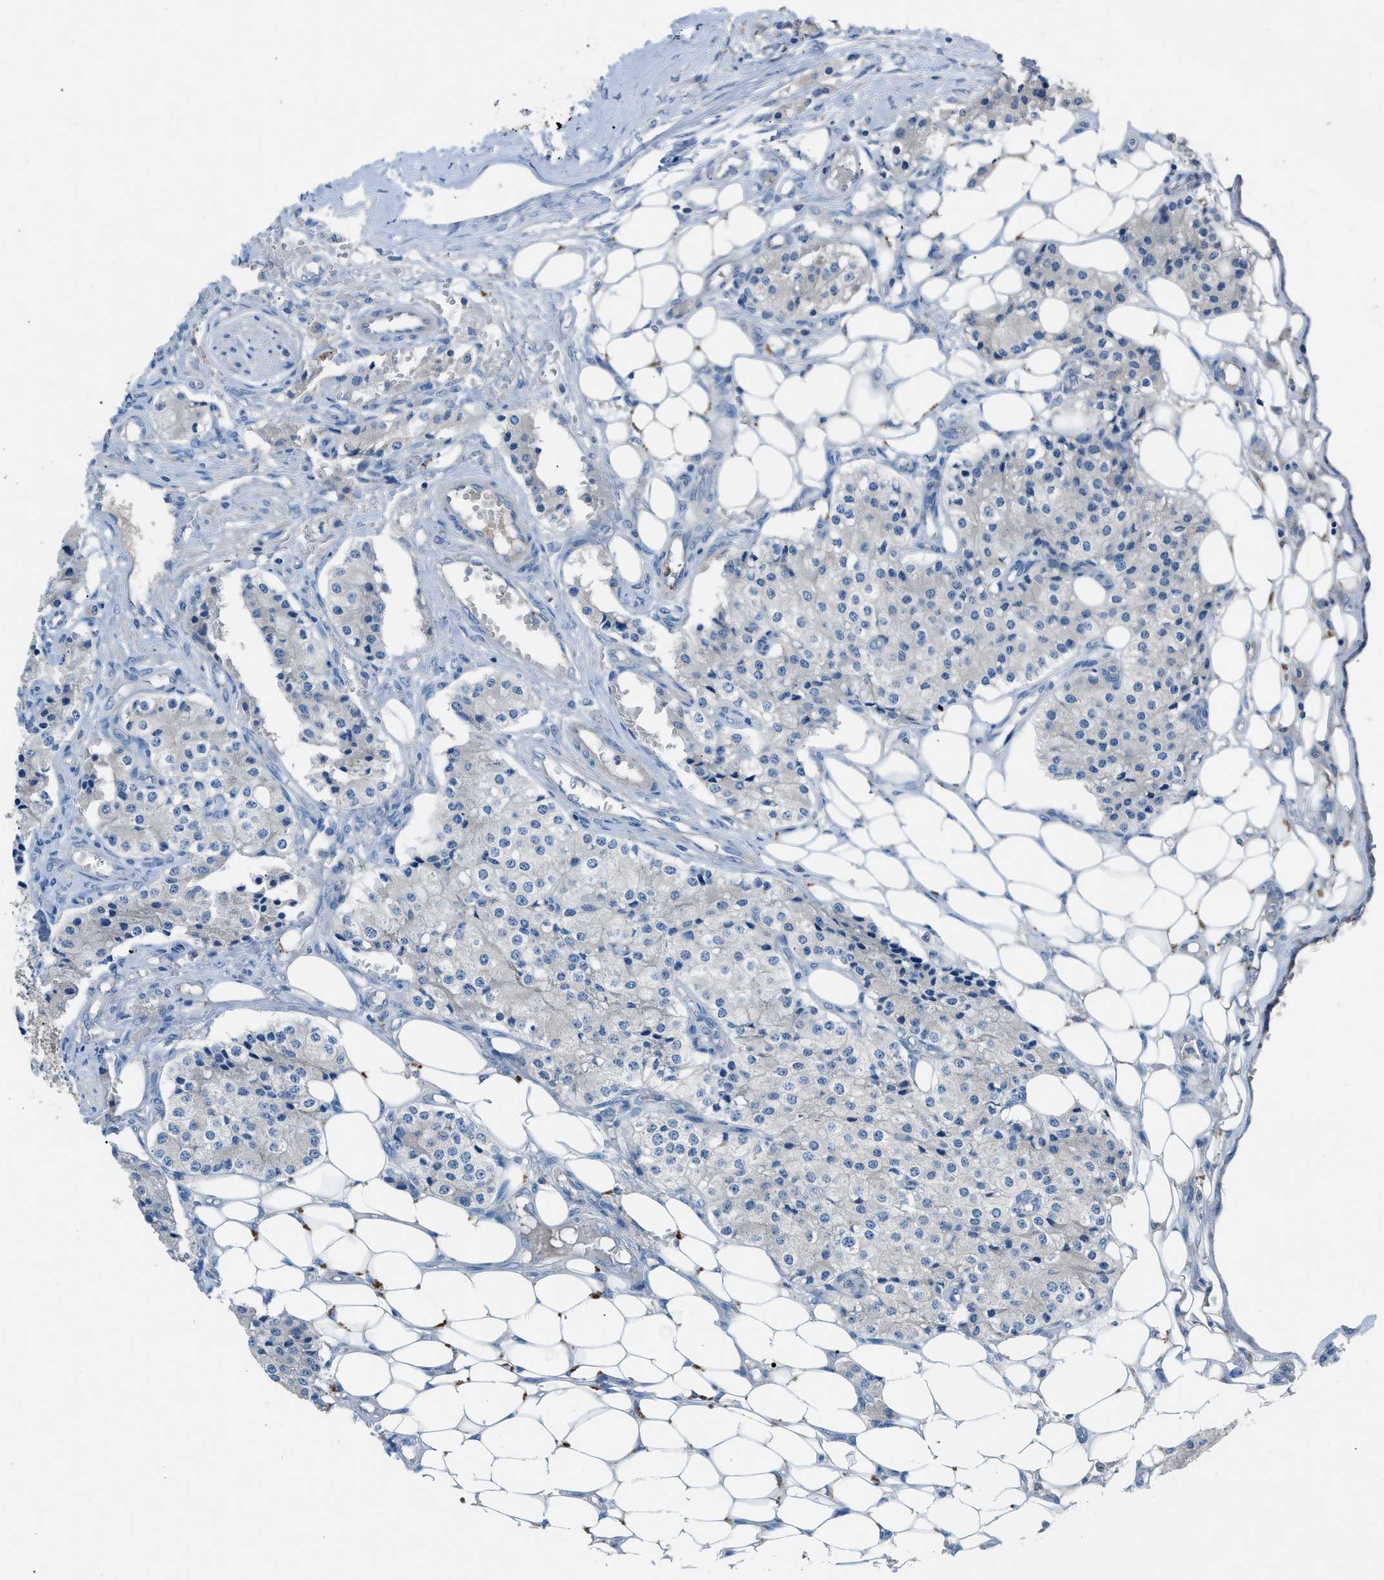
{"staining": {"intensity": "negative", "quantity": "none", "location": "none"}, "tissue": "carcinoid", "cell_type": "Tumor cells", "image_type": "cancer", "snomed": [{"axis": "morphology", "description": "Carcinoid, malignant, NOS"}, {"axis": "topography", "description": "Colon"}], "caption": "Image shows no significant protein positivity in tumor cells of carcinoid (malignant). (DAB immunohistochemistry (IHC) visualized using brightfield microscopy, high magnification).", "gene": "C5AR2", "patient": {"sex": "female", "age": 52}}